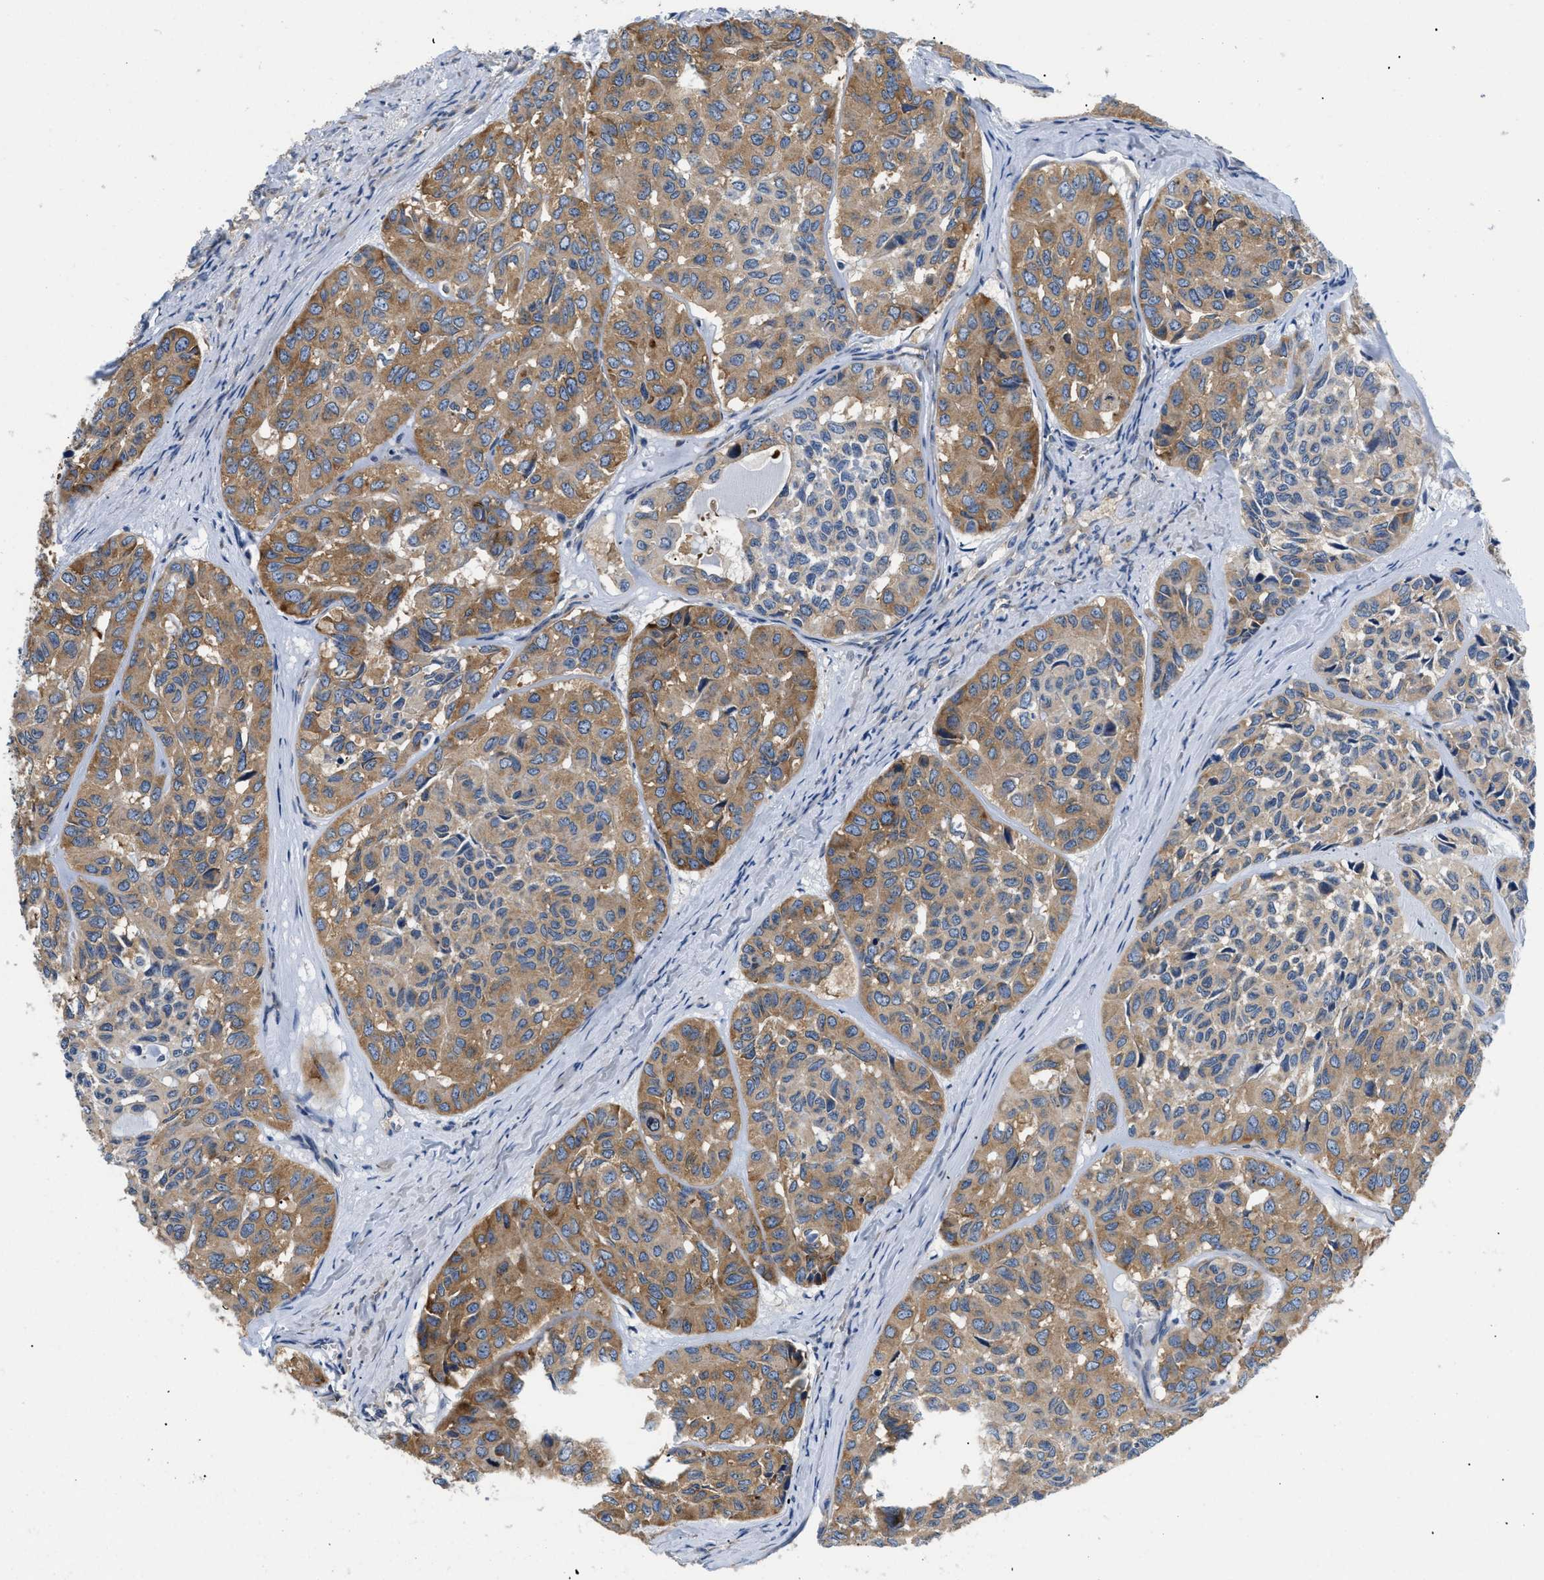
{"staining": {"intensity": "moderate", "quantity": ">75%", "location": "cytoplasmic/membranous"}, "tissue": "head and neck cancer", "cell_type": "Tumor cells", "image_type": "cancer", "snomed": [{"axis": "morphology", "description": "Adenocarcinoma, NOS"}, {"axis": "topography", "description": "Salivary gland, NOS"}, {"axis": "topography", "description": "Head-Neck"}], "caption": "Head and neck cancer (adenocarcinoma) stained with a protein marker displays moderate staining in tumor cells.", "gene": "ABCF1", "patient": {"sex": "female", "age": 76}}